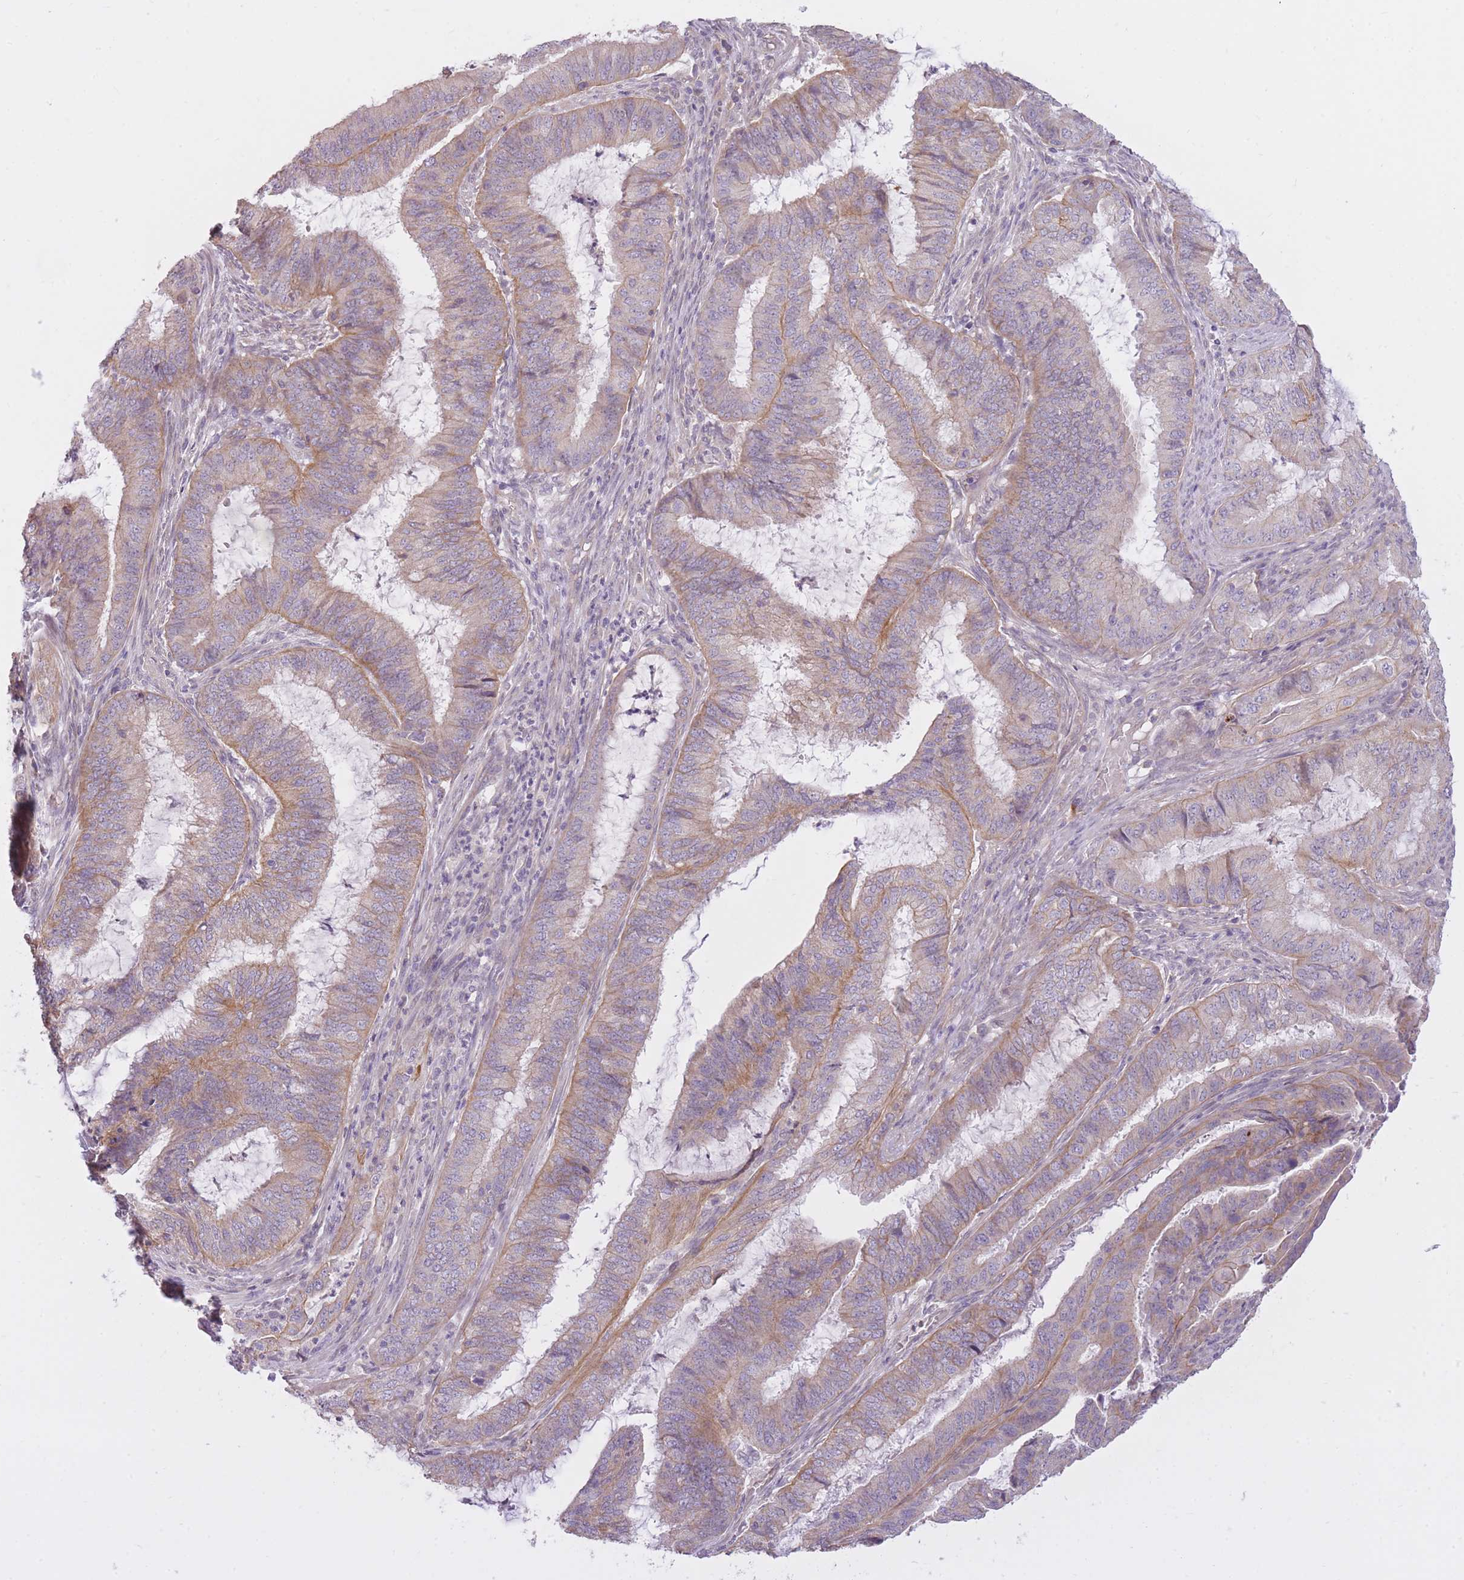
{"staining": {"intensity": "moderate", "quantity": "25%-75%", "location": "cytoplasmic/membranous"}, "tissue": "endometrial cancer", "cell_type": "Tumor cells", "image_type": "cancer", "snomed": [{"axis": "morphology", "description": "Adenocarcinoma, NOS"}, {"axis": "topography", "description": "Endometrium"}], "caption": "Protein staining of endometrial cancer (adenocarcinoma) tissue reveals moderate cytoplasmic/membranous expression in approximately 25%-75% of tumor cells.", "gene": "REV1", "patient": {"sex": "female", "age": 51}}